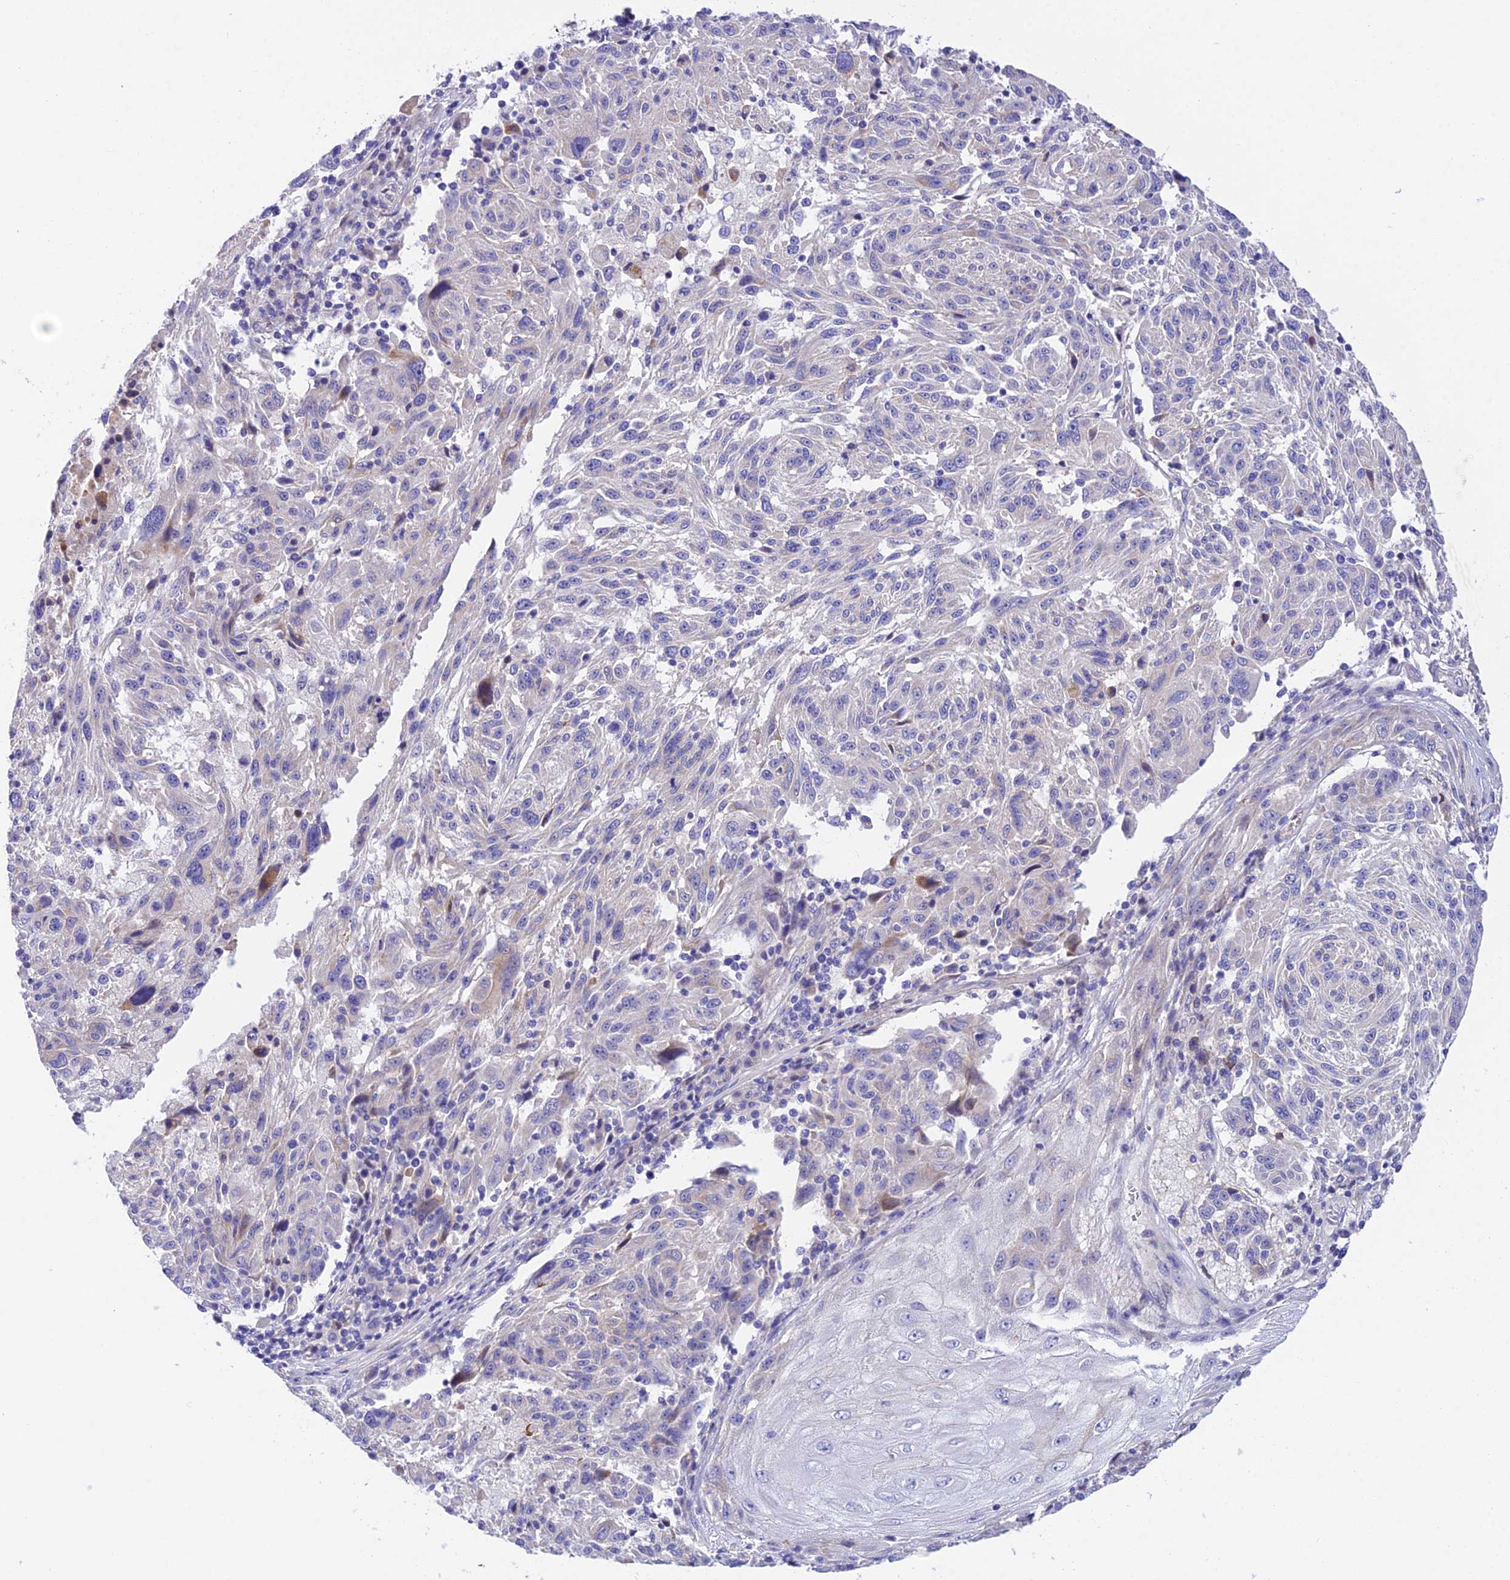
{"staining": {"intensity": "negative", "quantity": "none", "location": "none"}, "tissue": "melanoma", "cell_type": "Tumor cells", "image_type": "cancer", "snomed": [{"axis": "morphology", "description": "Malignant melanoma, NOS"}, {"axis": "topography", "description": "Skin"}], "caption": "Tumor cells are negative for protein expression in human melanoma.", "gene": "TRIM43B", "patient": {"sex": "male", "age": 53}}